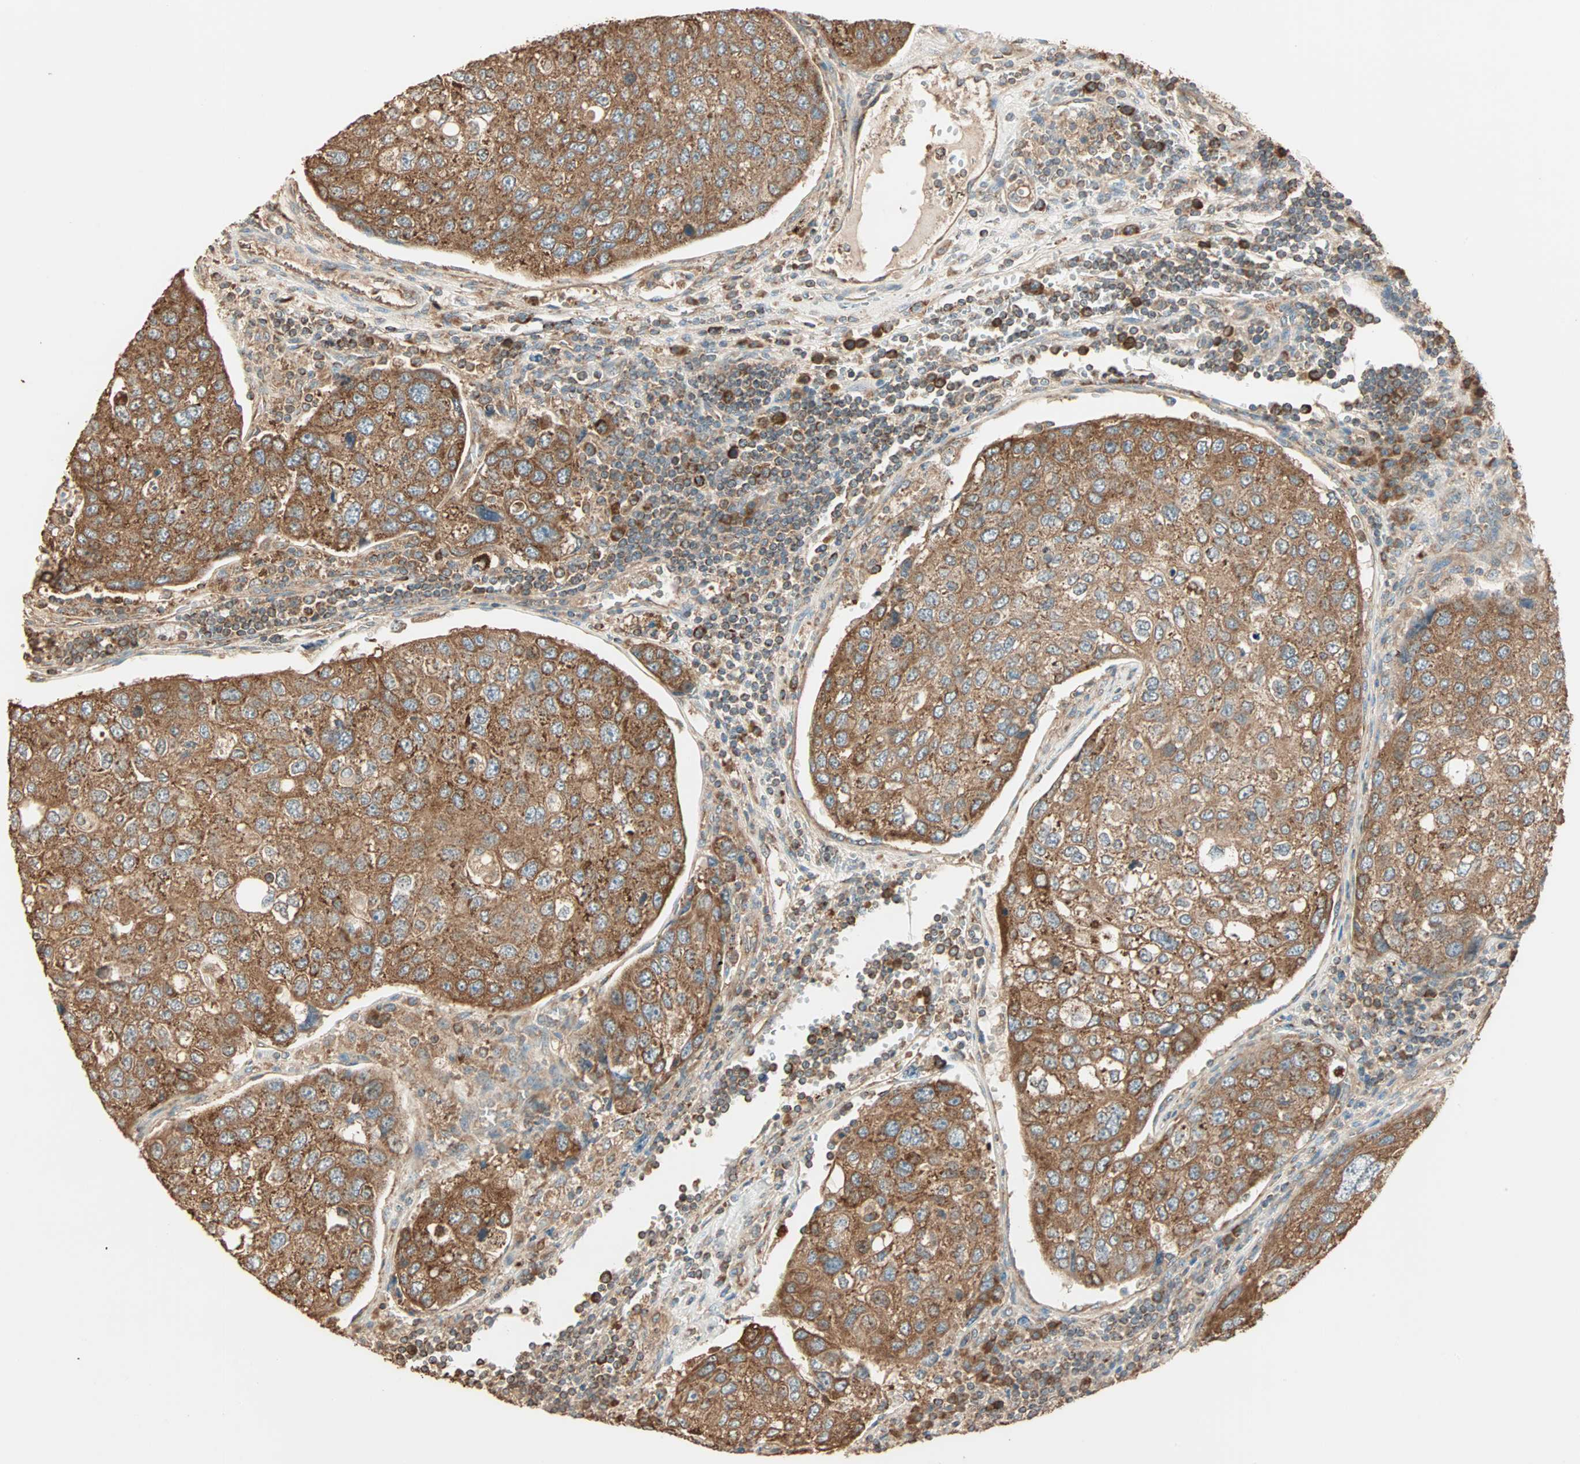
{"staining": {"intensity": "strong", "quantity": ">75%", "location": "cytoplasmic/membranous"}, "tissue": "urothelial cancer", "cell_type": "Tumor cells", "image_type": "cancer", "snomed": [{"axis": "morphology", "description": "Urothelial carcinoma, High grade"}, {"axis": "topography", "description": "Lymph node"}, {"axis": "topography", "description": "Urinary bladder"}], "caption": "Immunohistochemistry (IHC) histopathology image of neoplastic tissue: urothelial cancer stained using immunohistochemistry demonstrates high levels of strong protein expression localized specifically in the cytoplasmic/membranous of tumor cells, appearing as a cytoplasmic/membranous brown color.", "gene": "EIF4G2", "patient": {"sex": "male", "age": 51}}